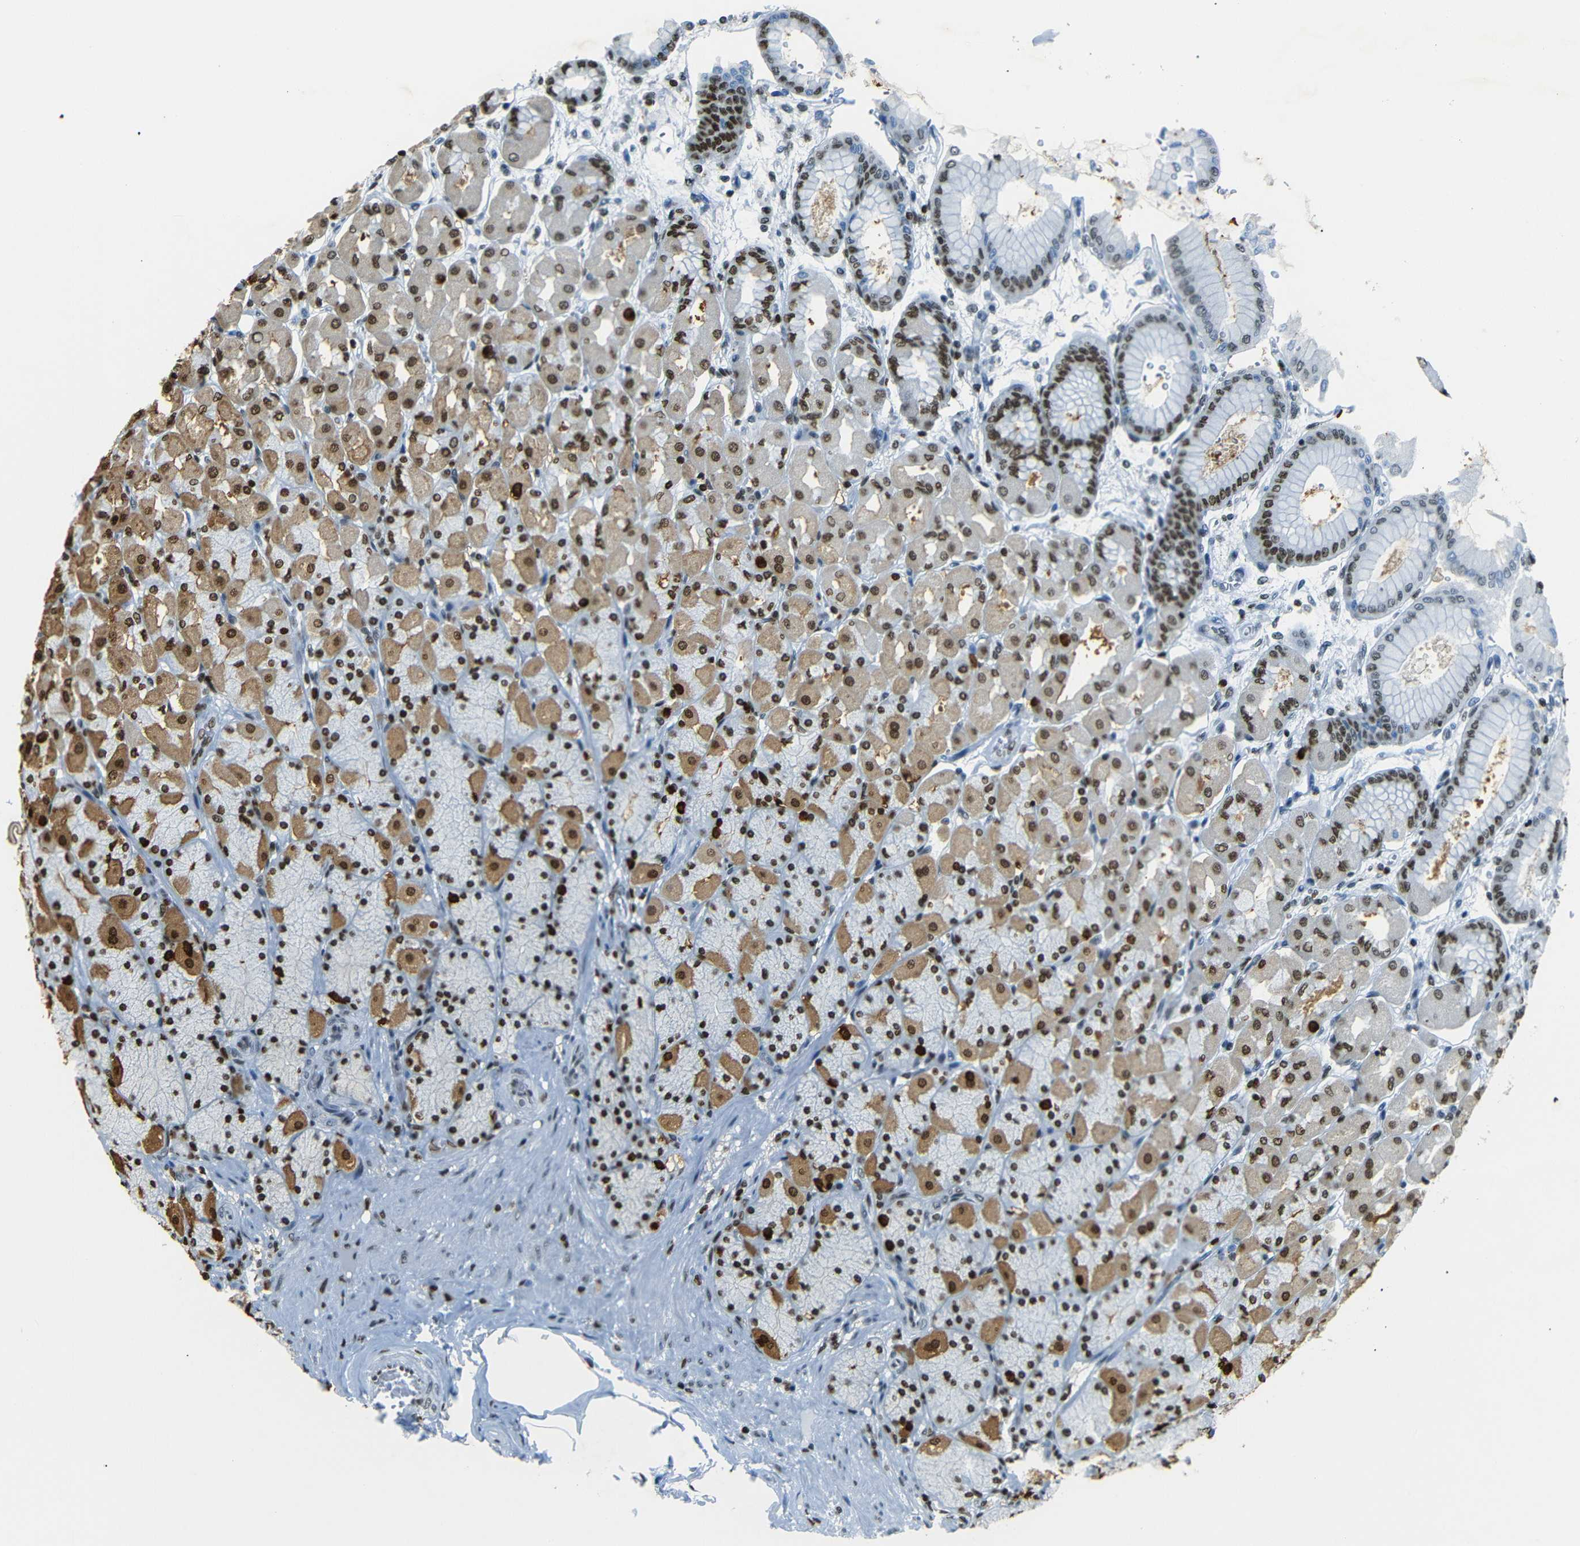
{"staining": {"intensity": "strong", "quantity": ">75%", "location": "cytoplasmic/membranous,nuclear"}, "tissue": "stomach", "cell_type": "Glandular cells", "image_type": "normal", "snomed": [{"axis": "morphology", "description": "Normal tissue, NOS"}, {"axis": "topography", "description": "Stomach, upper"}], "caption": "Immunohistochemistry (IHC) image of unremarkable stomach: stomach stained using IHC reveals high levels of strong protein expression localized specifically in the cytoplasmic/membranous,nuclear of glandular cells, appearing as a cytoplasmic/membranous,nuclear brown color.", "gene": "HMGN1", "patient": {"sex": "female", "age": 56}}